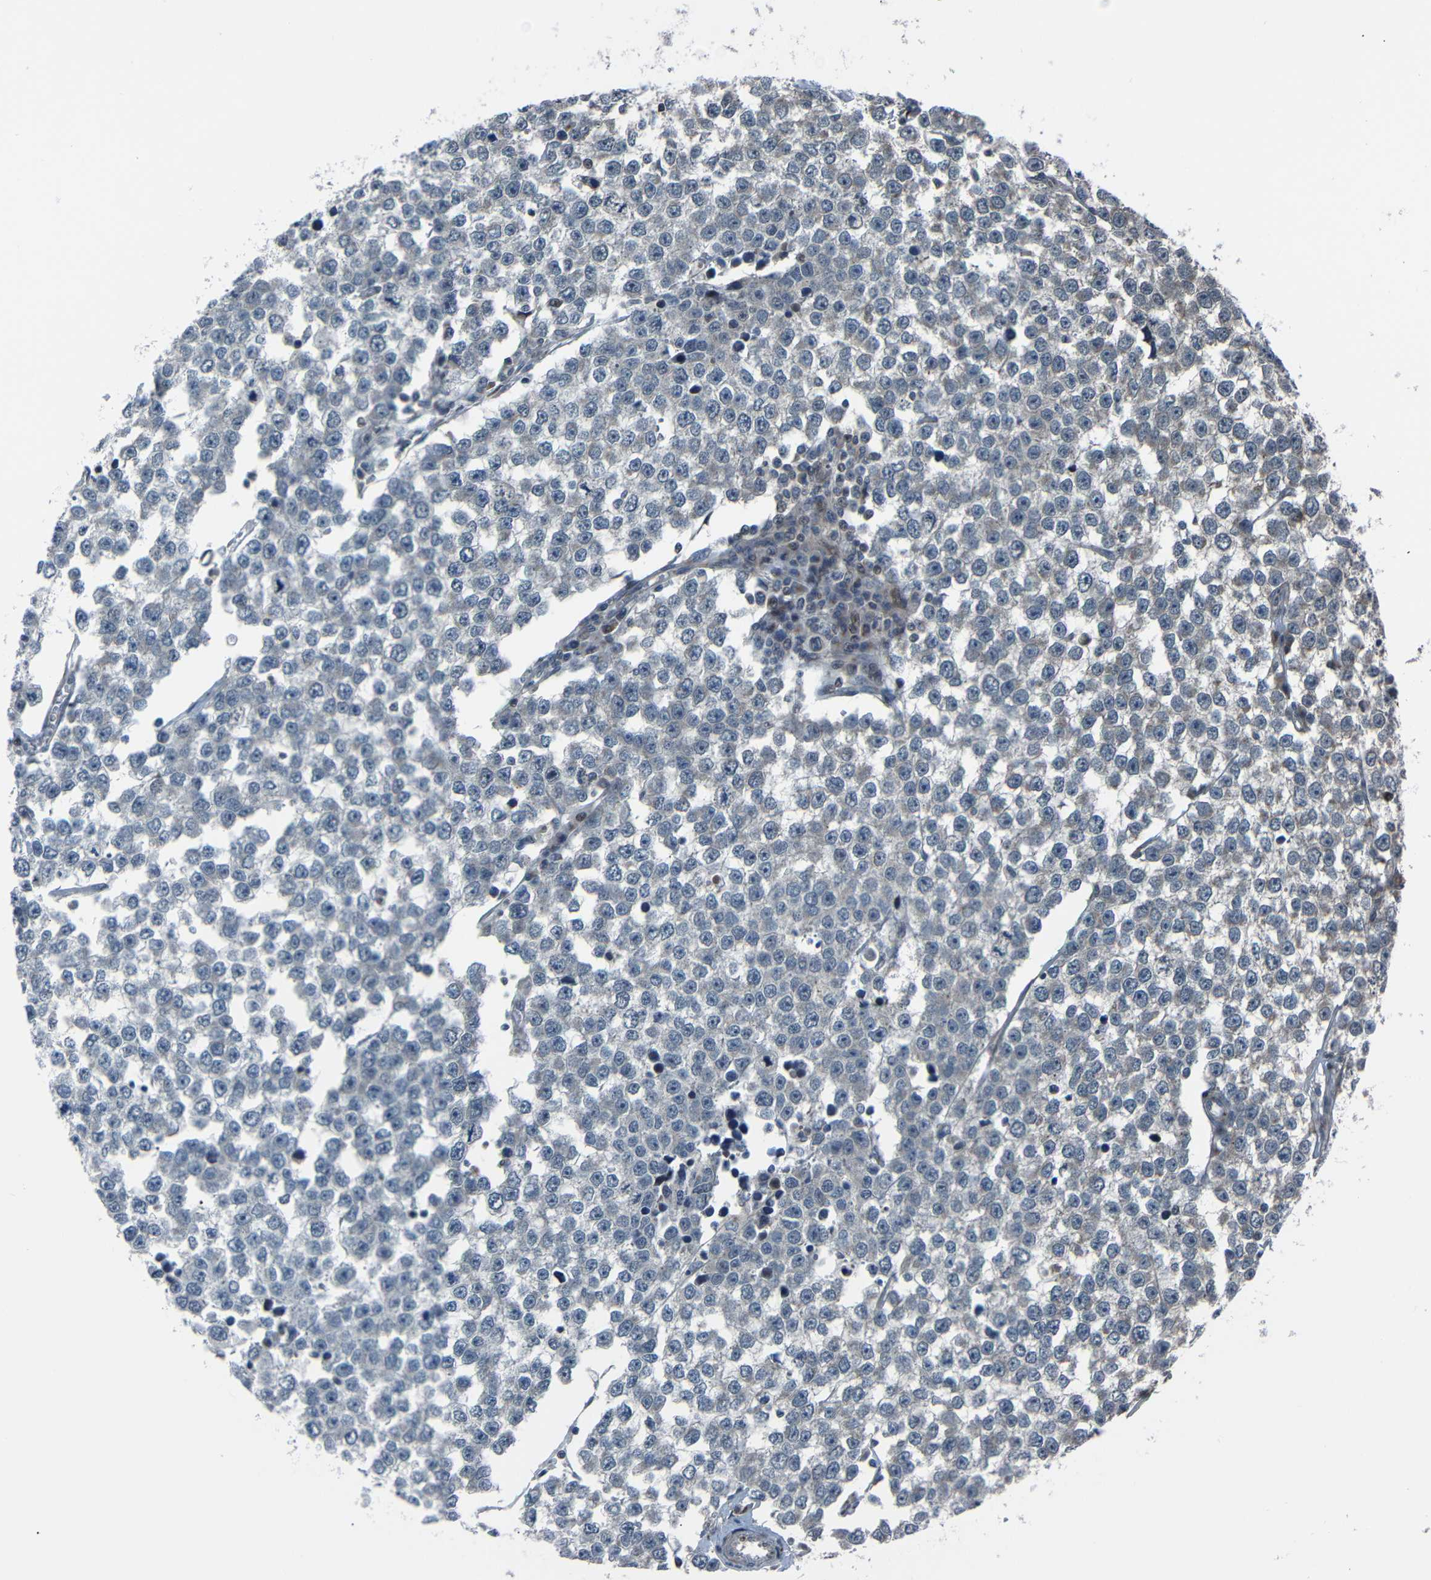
{"staining": {"intensity": "weak", "quantity": "<25%", "location": "cytoplasmic/membranous"}, "tissue": "testis cancer", "cell_type": "Tumor cells", "image_type": "cancer", "snomed": [{"axis": "morphology", "description": "Seminoma, NOS"}, {"axis": "morphology", "description": "Carcinoma, Embryonal, NOS"}, {"axis": "topography", "description": "Testis"}], "caption": "Immunohistochemistry photomicrograph of neoplastic tissue: testis cancer (seminoma) stained with DAB reveals no significant protein positivity in tumor cells.", "gene": "AKAP9", "patient": {"sex": "male", "age": 52}}